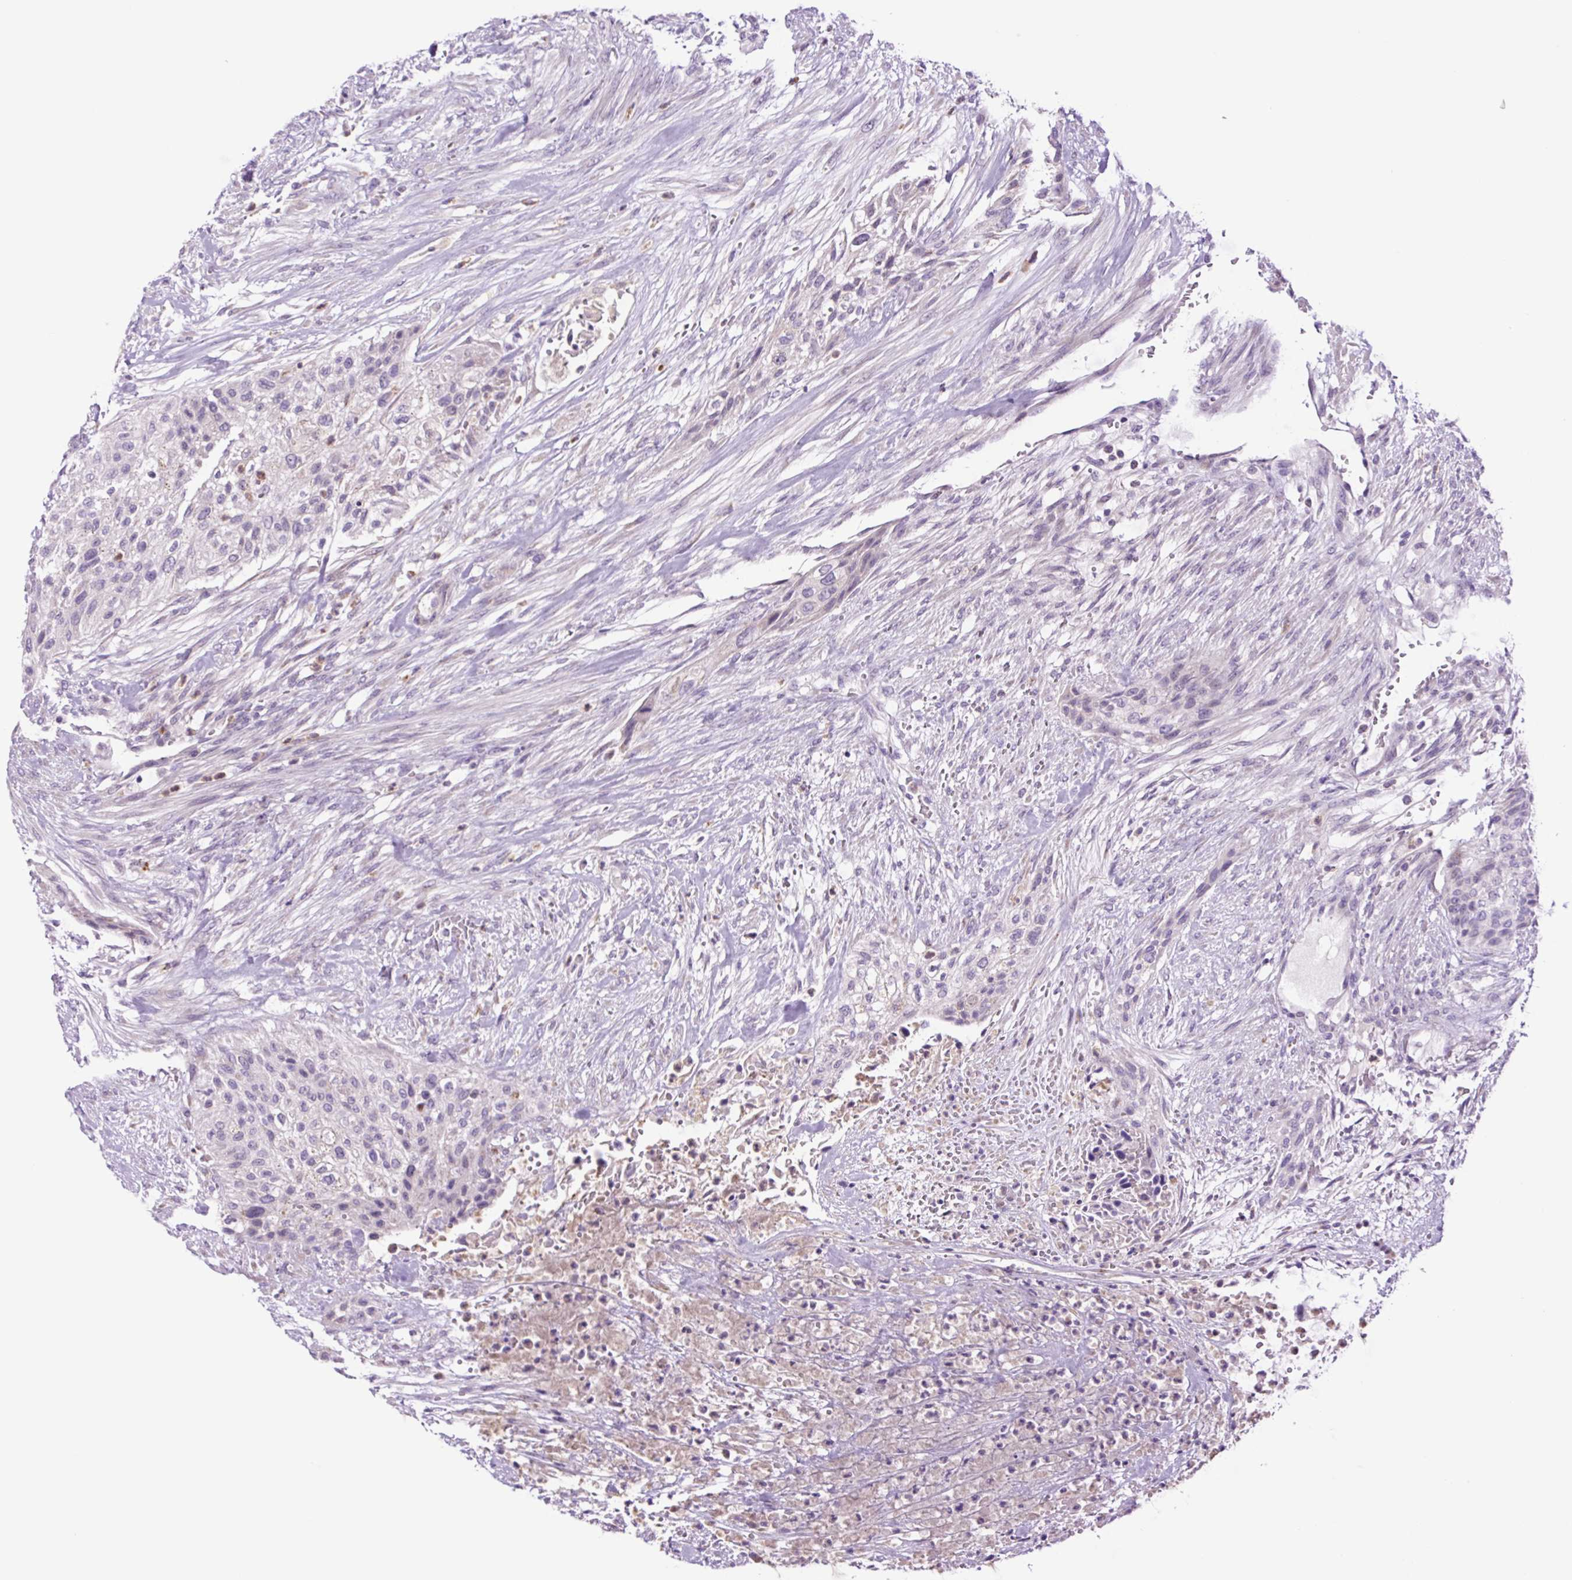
{"staining": {"intensity": "negative", "quantity": "none", "location": "none"}, "tissue": "urothelial cancer", "cell_type": "Tumor cells", "image_type": "cancer", "snomed": [{"axis": "morphology", "description": "Urothelial carcinoma, High grade"}, {"axis": "topography", "description": "Urinary bladder"}], "caption": "A photomicrograph of human urothelial carcinoma (high-grade) is negative for staining in tumor cells.", "gene": "MFSD3", "patient": {"sex": "male", "age": 35}}